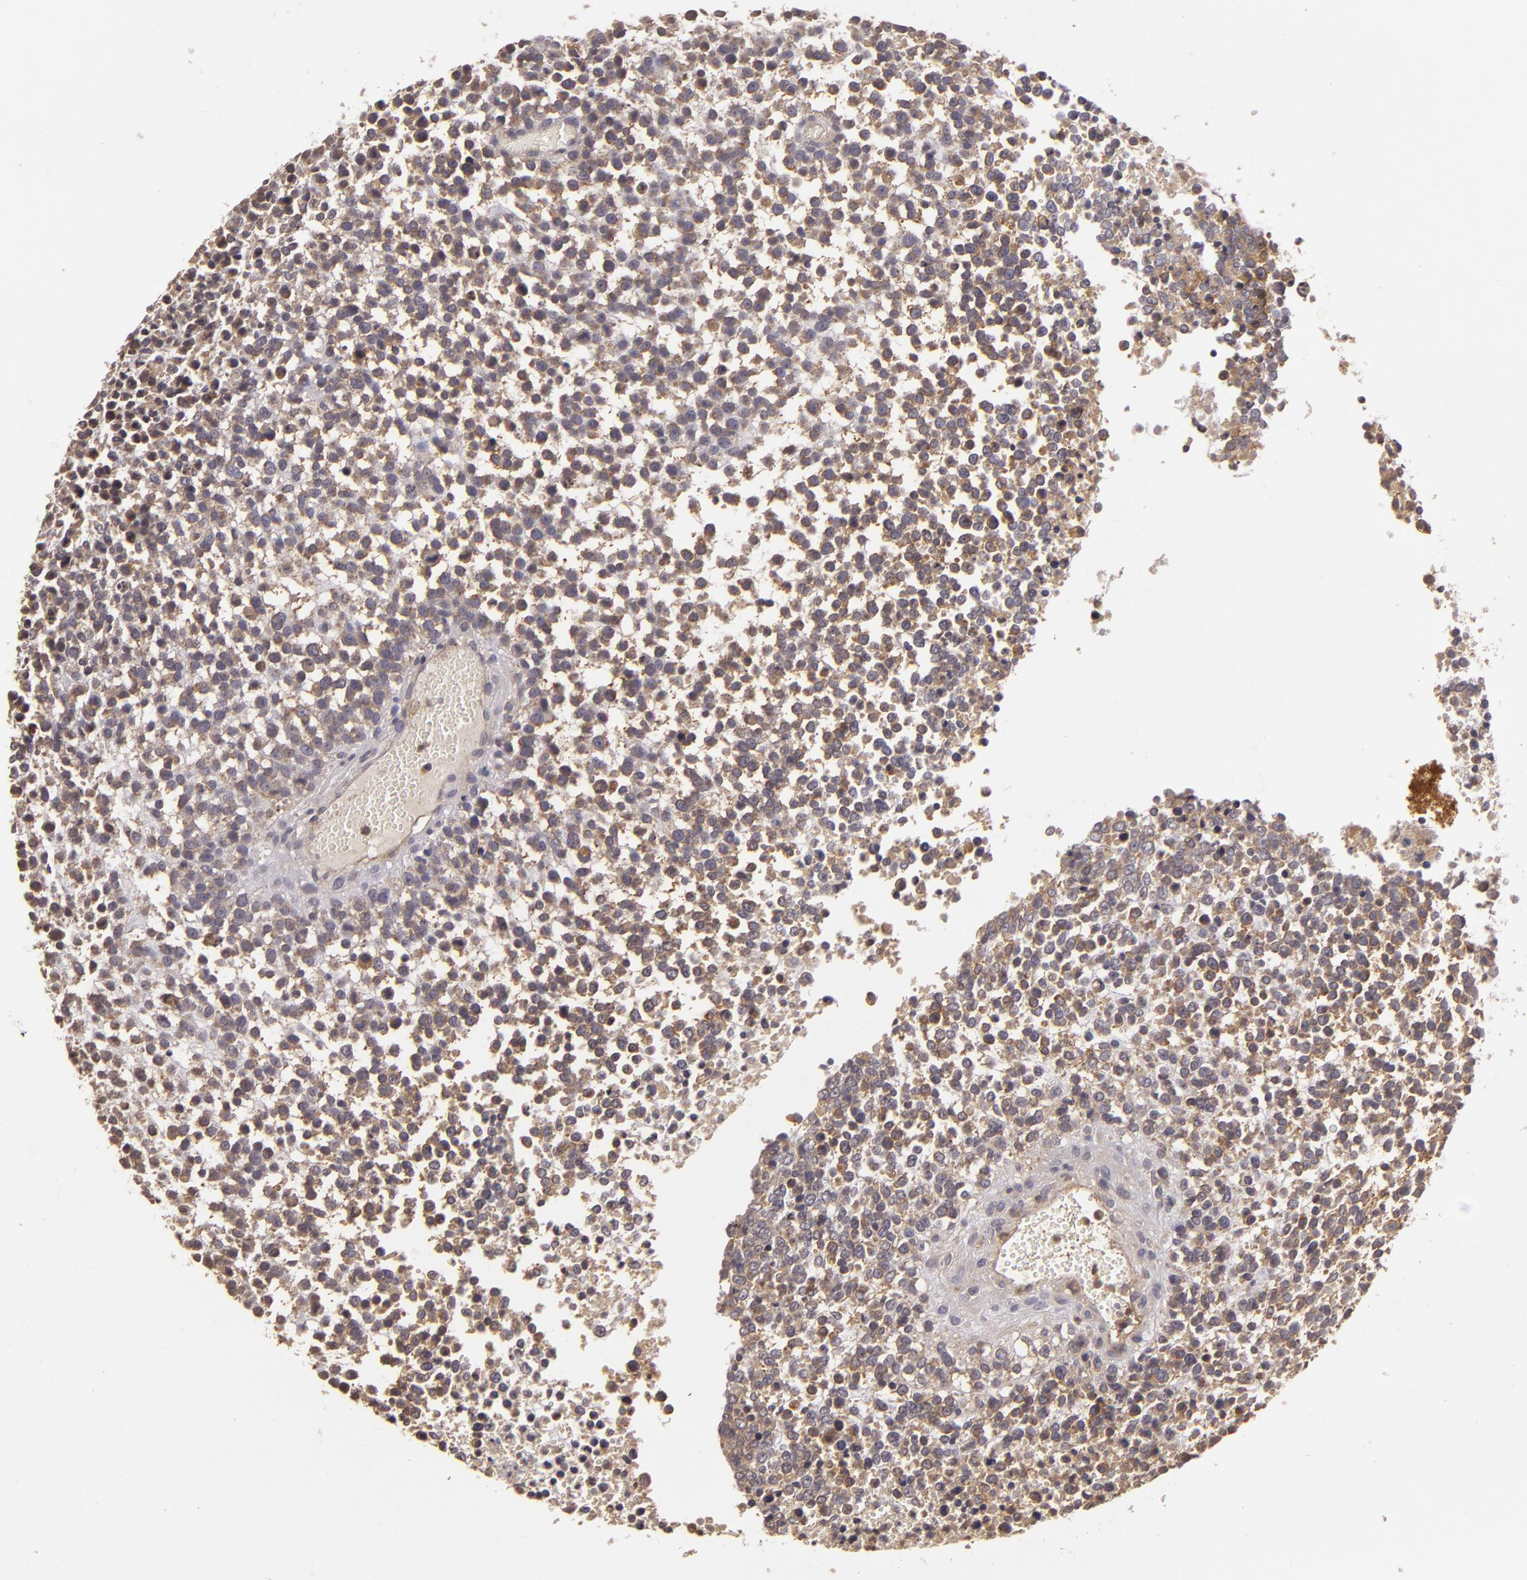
{"staining": {"intensity": "weak", "quantity": ">75%", "location": "cytoplasmic/membranous"}, "tissue": "glioma", "cell_type": "Tumor cells", "image_type": "cancer", "snomed": [{"axis": "morphology", "description": "Glioma, malignant, High grade"}, {"axis": "topography", "description": "Brain"}], "caption": "An IHC photomicrograph of tumor tissue is shown. Protein staining in brown shows weak cytoplasmic/membranous positivity in high-grade glioma (malignant) within tumor cells.", "gene": "HRAS", "patient": {"sex": "male", "age": 66}}